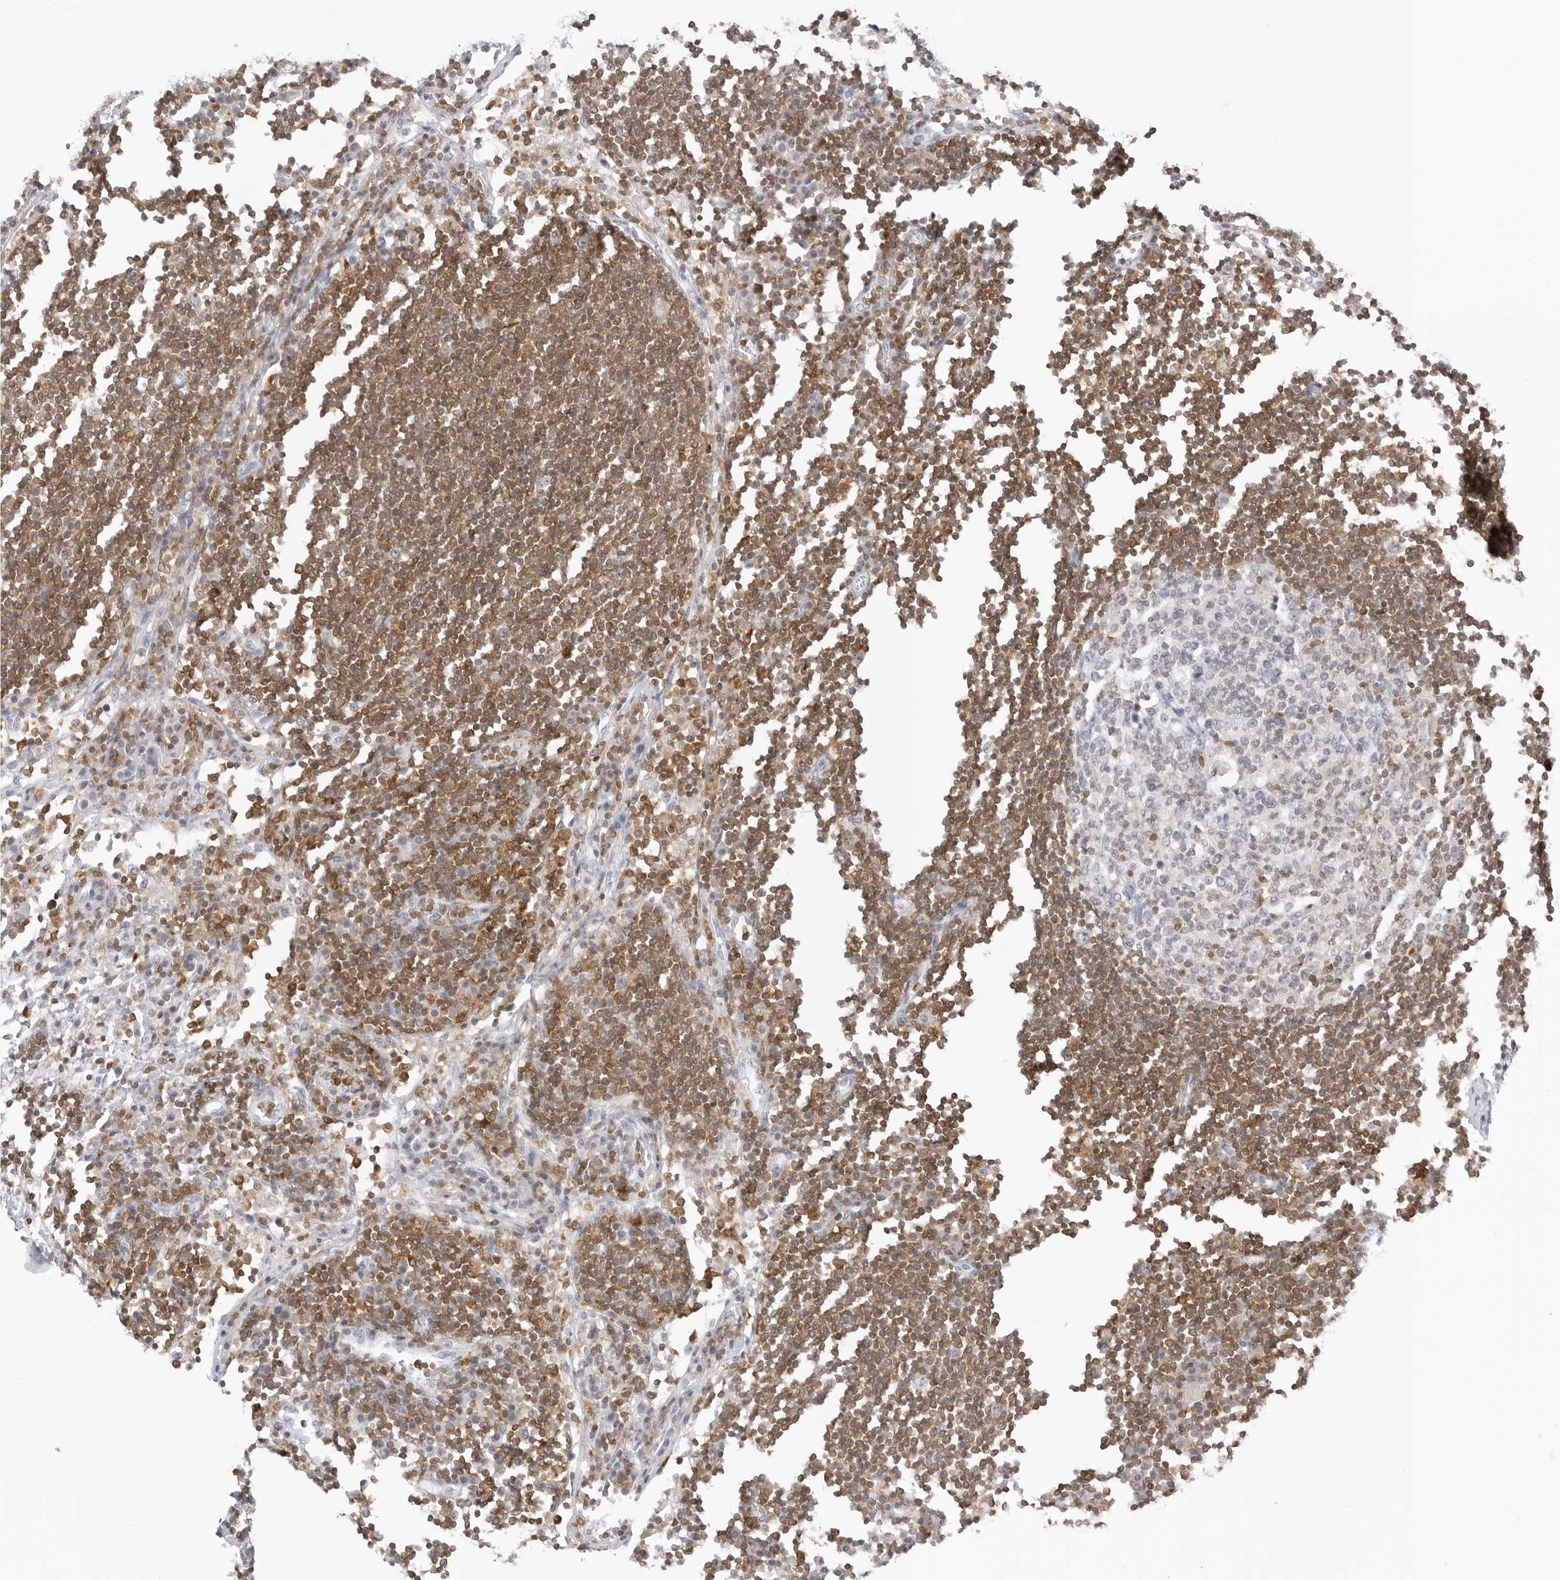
{"staining": {"intensity": "strong", "quantity": "<25%", "location": "cytoplasmic/membranous"}, "tissue": "lymph node", "cell_type": "Germinal center cells", "image_type": "normal", "snomed": [{"axis": "morphology", "description": "Normal tissue, NOS"}, {"axis": "topography", "description": "Lymph node"}], "caption": "Protein staining reveals strong cytoplasmic/membranous positivity in about <25% of germinal center cells in normal lymph node.", "gene": "FMNL1", "patient": {"sex": "female", "age": 53}}